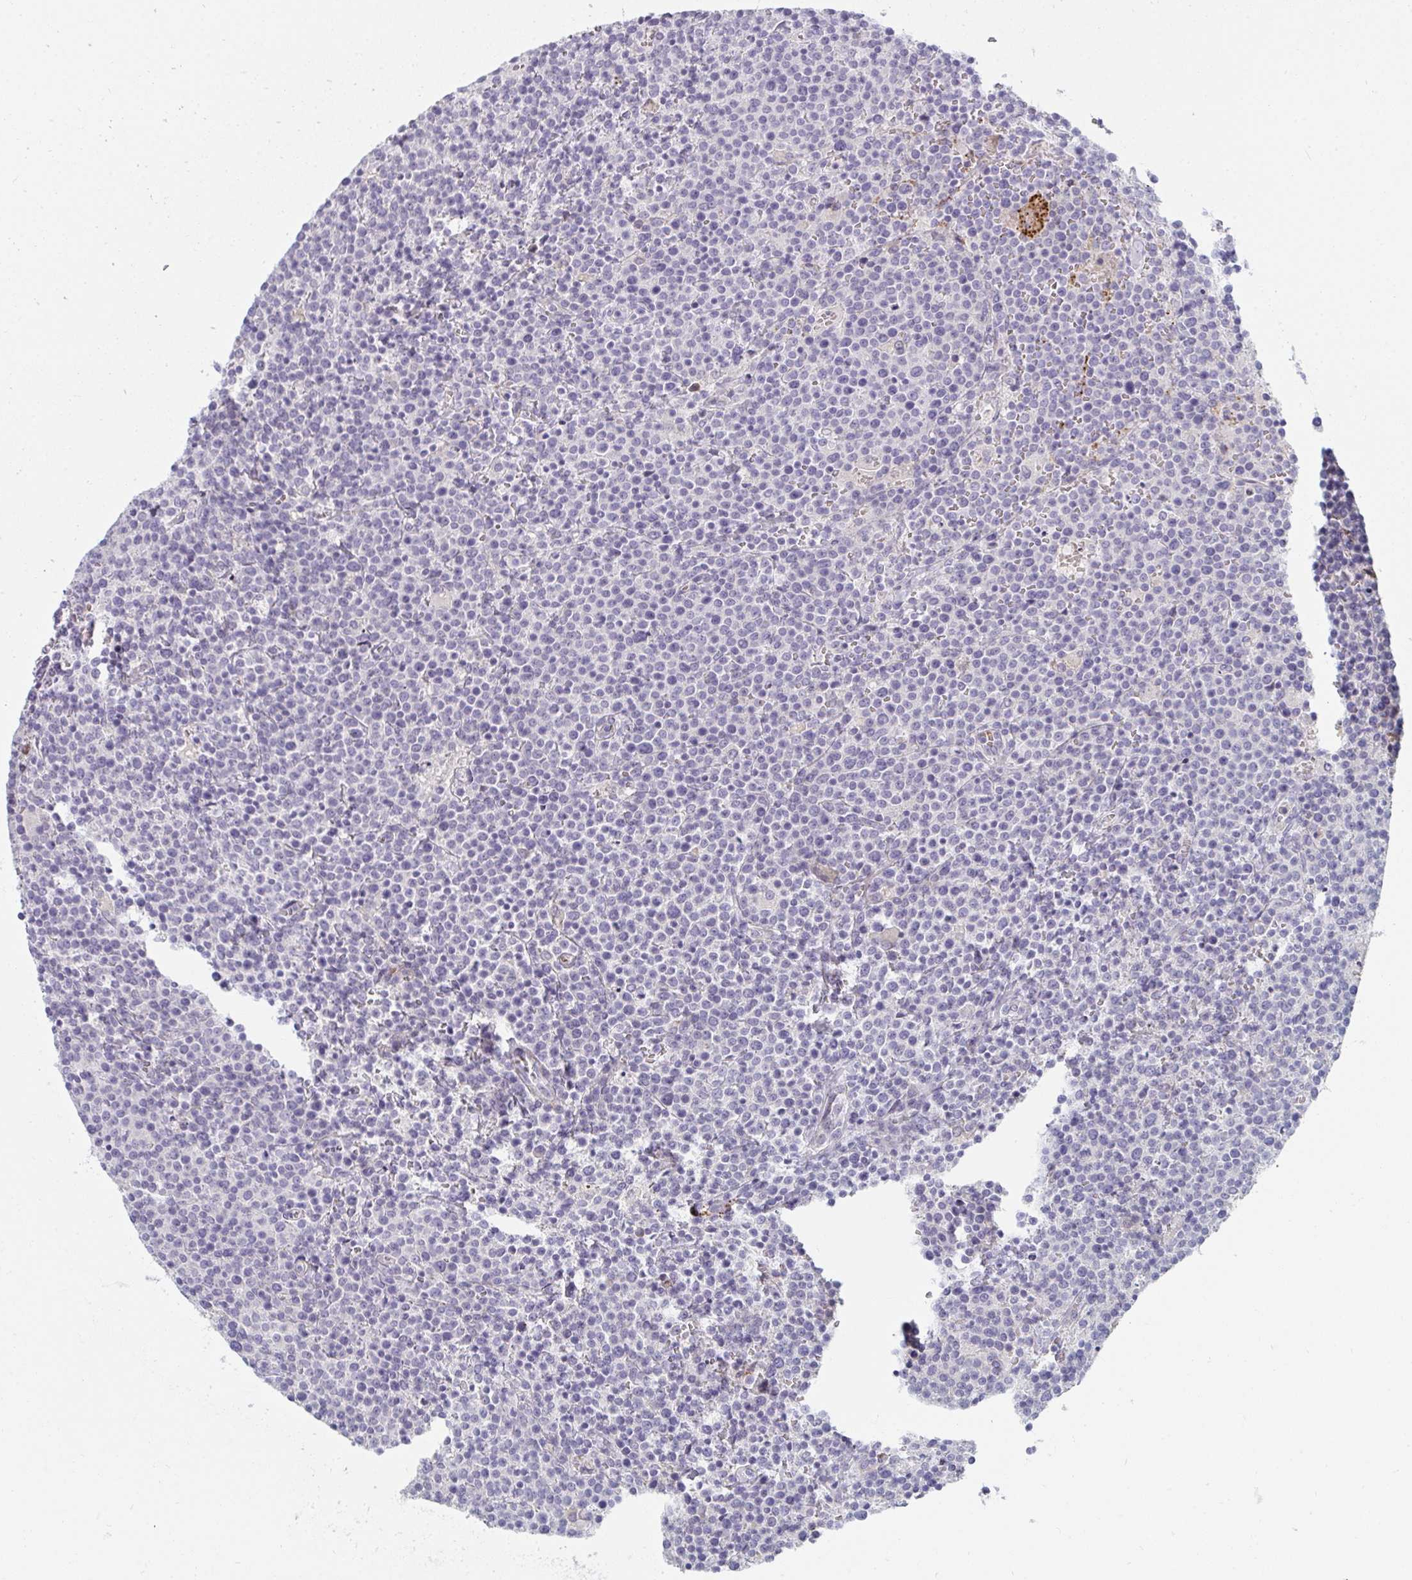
{"staining": {"intensity": "negative", "quantity": "none", "location": "none"}, "tissue": "lymphoma", "cell_type": "Tumor cells", "image_type": "cancer", "snomed": [{"axis": "morphology", "description": "Malignant lymphoma, non-Hodgkin's type, High grade"}, {"axis": "topography", "description": "Lymph node"}], "caption": "Micrograph shows no protein expression in tumor cells of lymphoma tissue. Nuclei are stained in blue.", "gene": "SHB", "patient": {"sex": "male", "age": 61}}